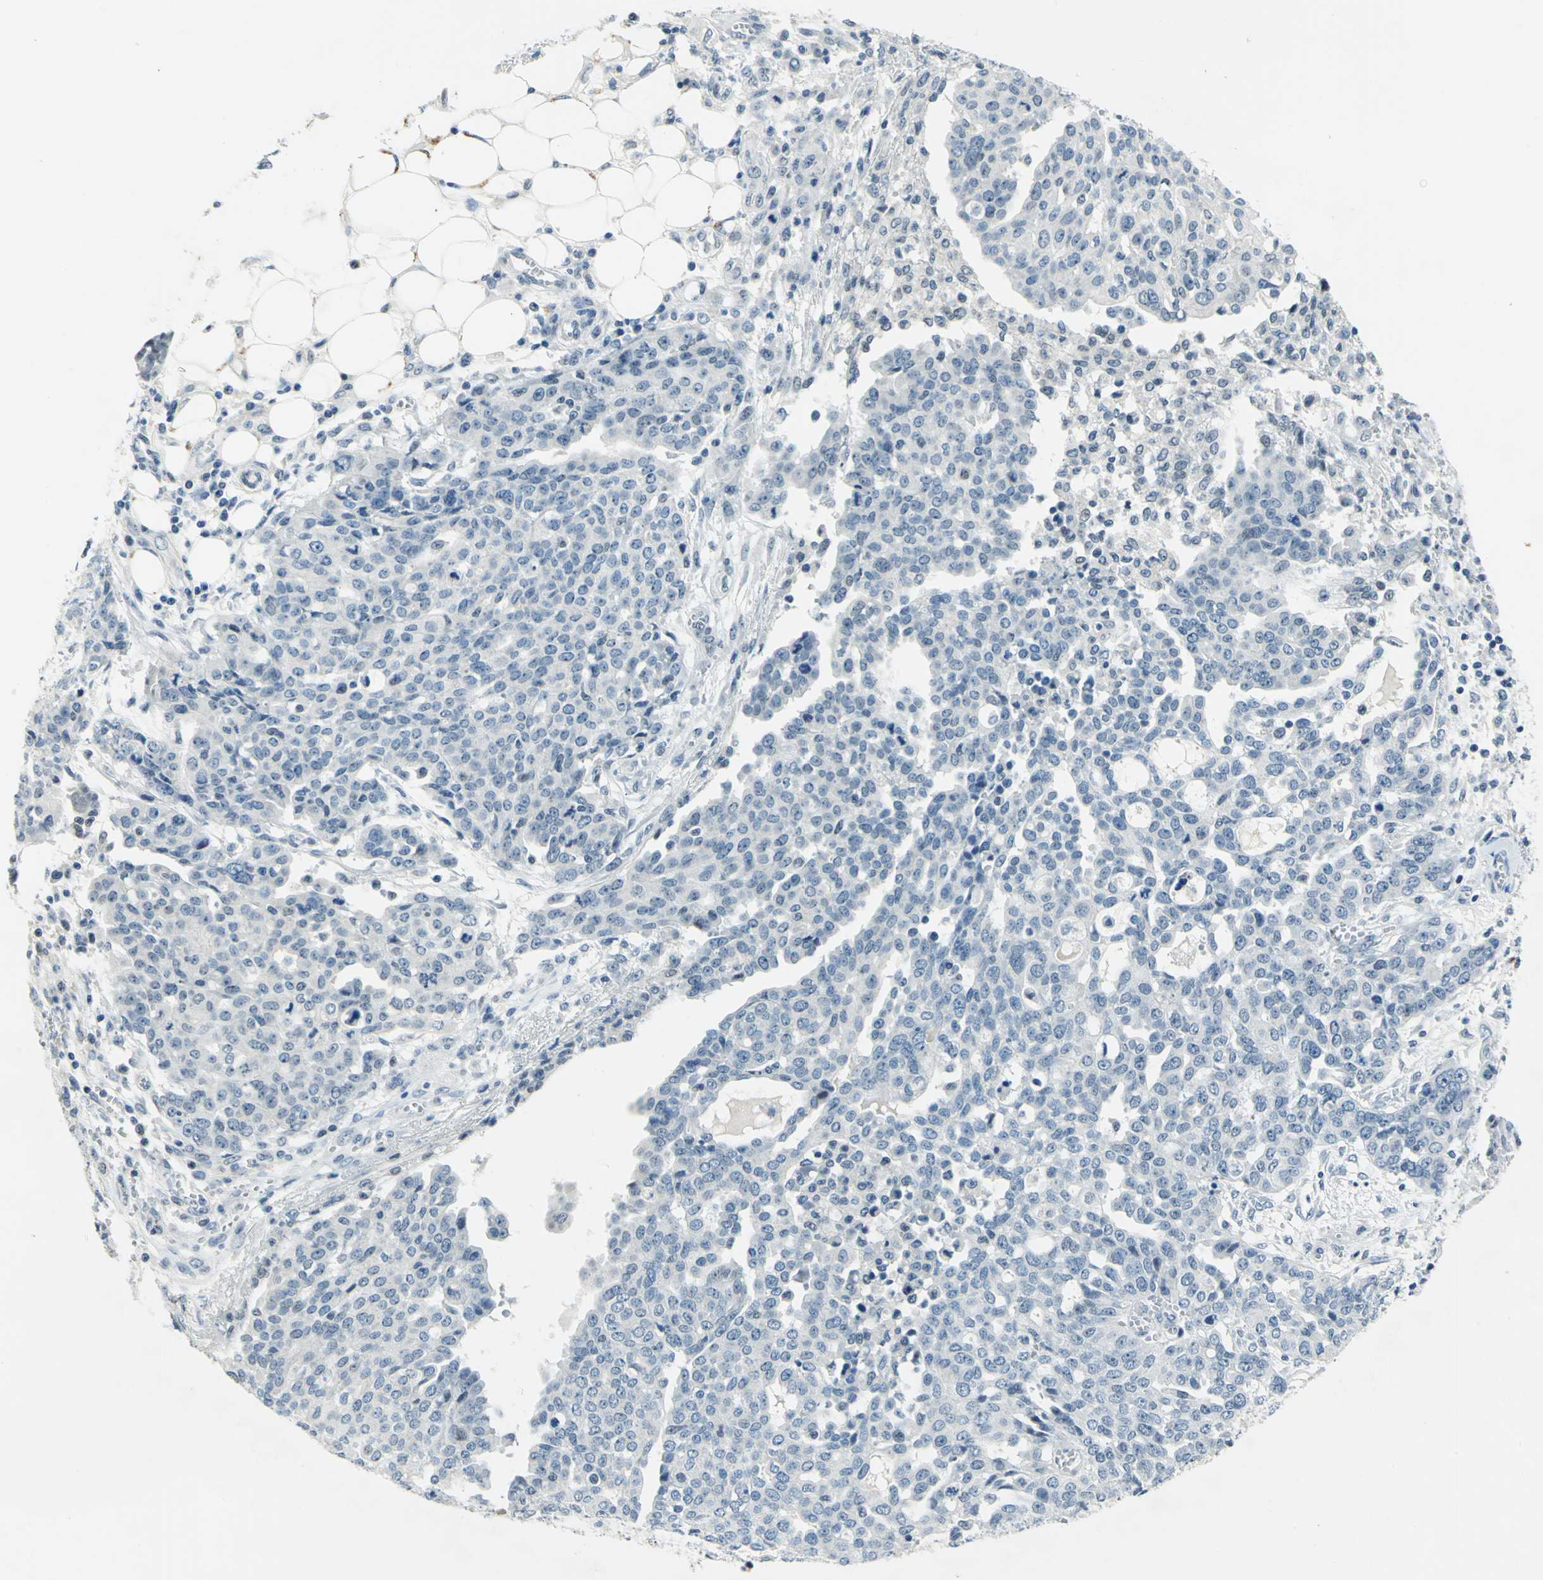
{"staining": {"intensity": "negative", "quantity": "none", "location": "none"}, "tissue": "ovarian cancer", "cell_type": "Tumor cells", "image_type": "cancer", "snomed": [{"axis": "morphology", "description": "Cystadenocarcinoma, serous, NOS"}, {"axis": "topography", "description": "Soft tissue"}, {"axis": "topography", "description": "Ovary"}], "caption": "Protein analysis of serous cystadenocarcinoma (ovarian) reveals no significant positivity in tumor cells.", "gene": "RAD17", "patient": {"sex": "female", "age": 57}}